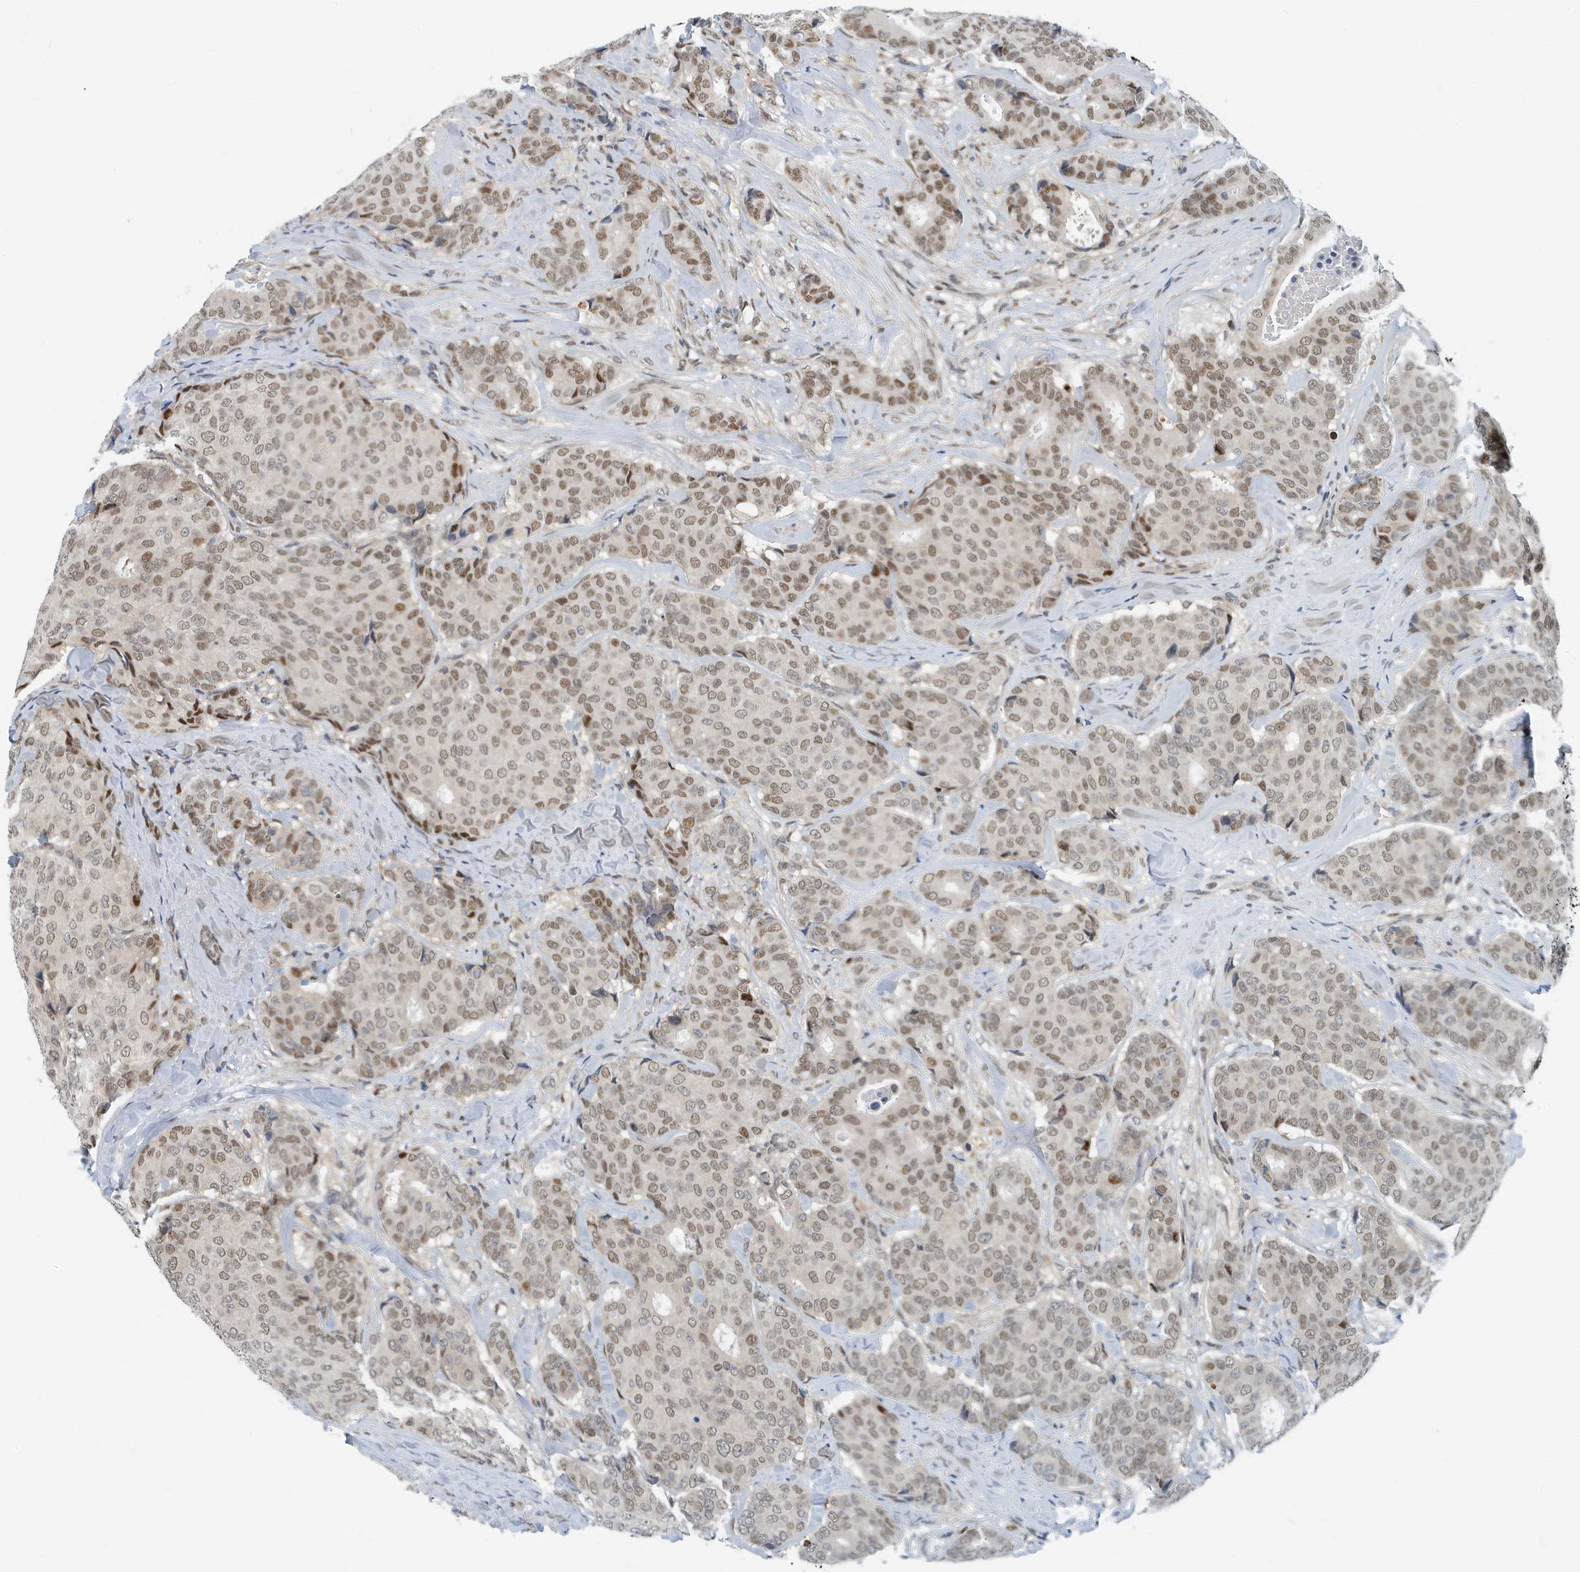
{"staining": {"intensity": "moderate", "quantity": ">75%", "location": "nuclear"}, "tissue": "breast cancer", "cell_type": "Tumor cells", "image_type": "cancer", "snomed": [{"axis": "morphology", "description": "Duct carcinoma"}, {"axis": "topography", "description": "Breast"}], "caption": "Human breast cancer (invasive ductal carcinoma) stained for a protein (brown) displays moderate nuclear positive staining in approximately >75% of tumor cells.", "gene": "KIF15", "patient": {"sex": "female", "age": 75}}